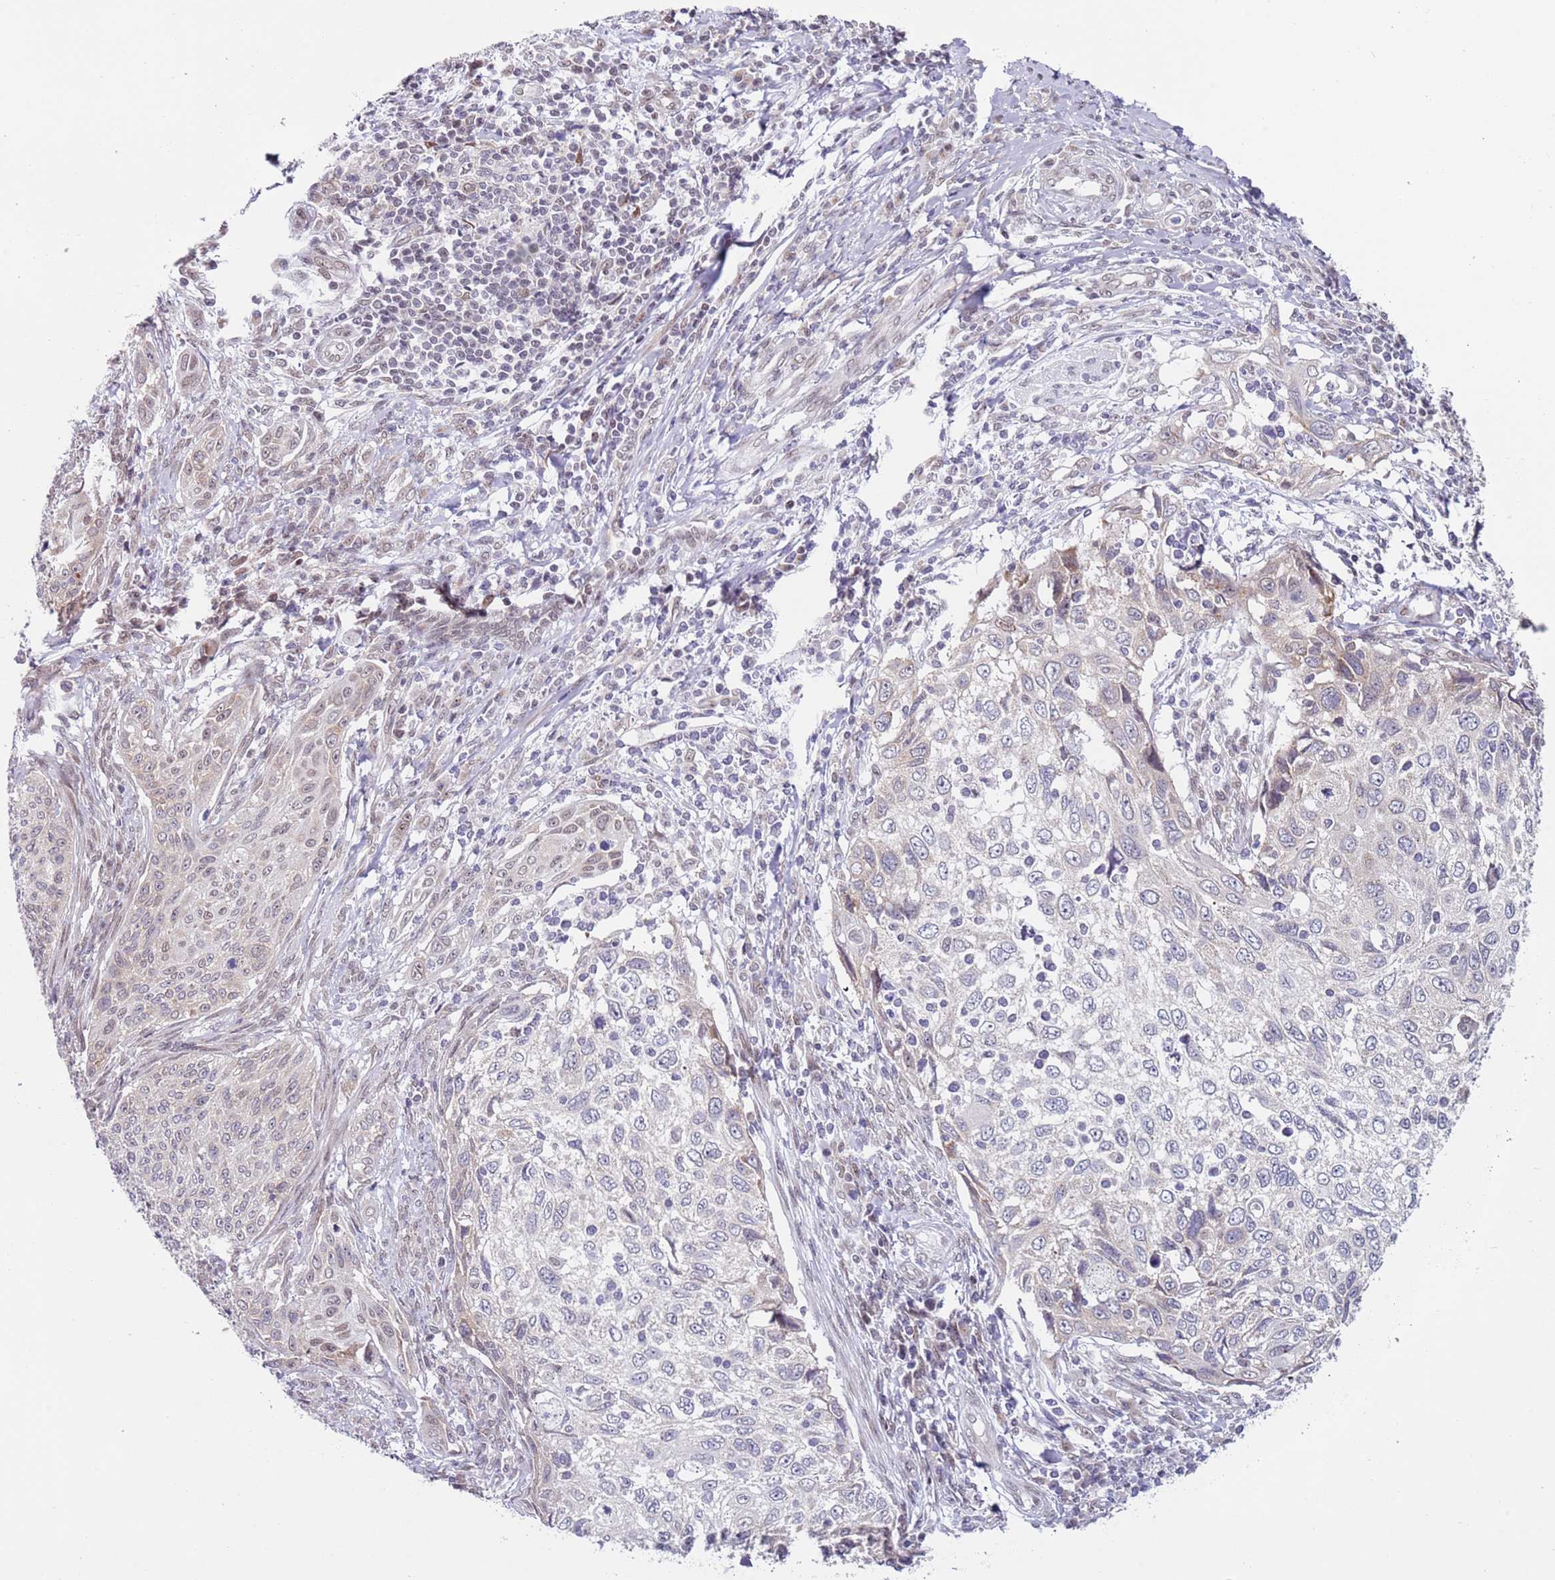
{"staining": {"intensity": "negative", "quantity": "none", "location": "none"}, "tissue": "cervical cancer", "cell_type": "Tumor cells", "image_type": "cancer", "snomed": [{"axis": "morphology", "description": "Squamous cell carcinoma, NOS"}, {"axis": "topography", "description": "Cervix"}], "caption": "Immunohistochemistry image of human cervical squamous cell carcinoma stained for a protein (brown), which exhibits no expression in tumor cells.", "gene": "SLC25A32", "patient": {"sex": "female", "age": 70}}